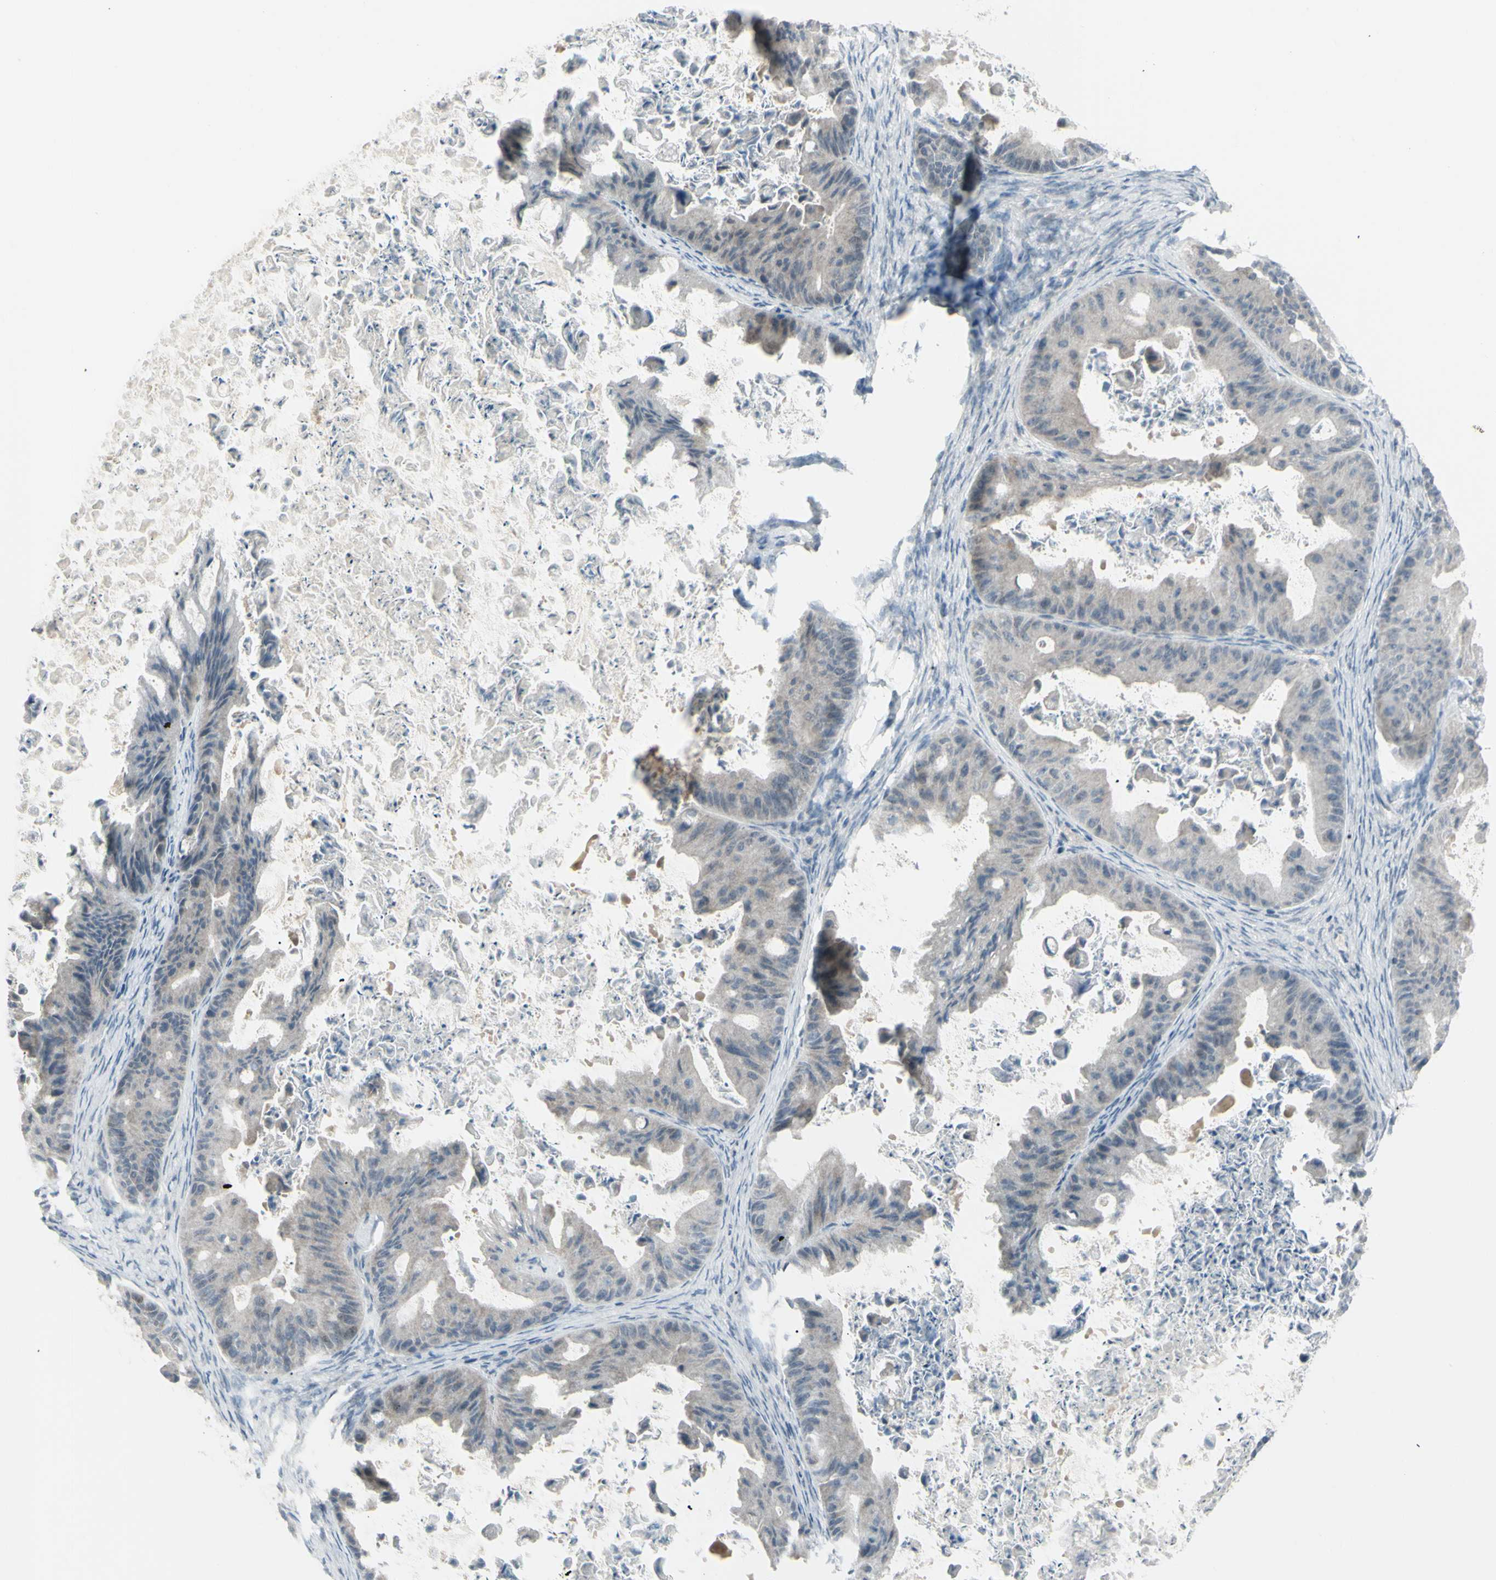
{"staining": {"intensity": "weak", "quantity": ">75%", "location": "cytoplasmic/membranous"}, "tissue": "ovarian cancer", "cell_type": "Tumor cells", "image_type": "cancer", "snomed": [{"axis": "morphology", "description": "Cystadenocarcinoma, mucinous, NOS"}, {"axis": "topography", "description": "Ovary"}], "caption": "The image shows immunohistochemical staining of mucinous cystadenocarcinoma (ovarian). There is weak cytoplasmic/membranous expression is seen in approximately >75% of tumor cells.", "gene": "SH3GL2", "patient": {"sex": "female", "age": 37}}